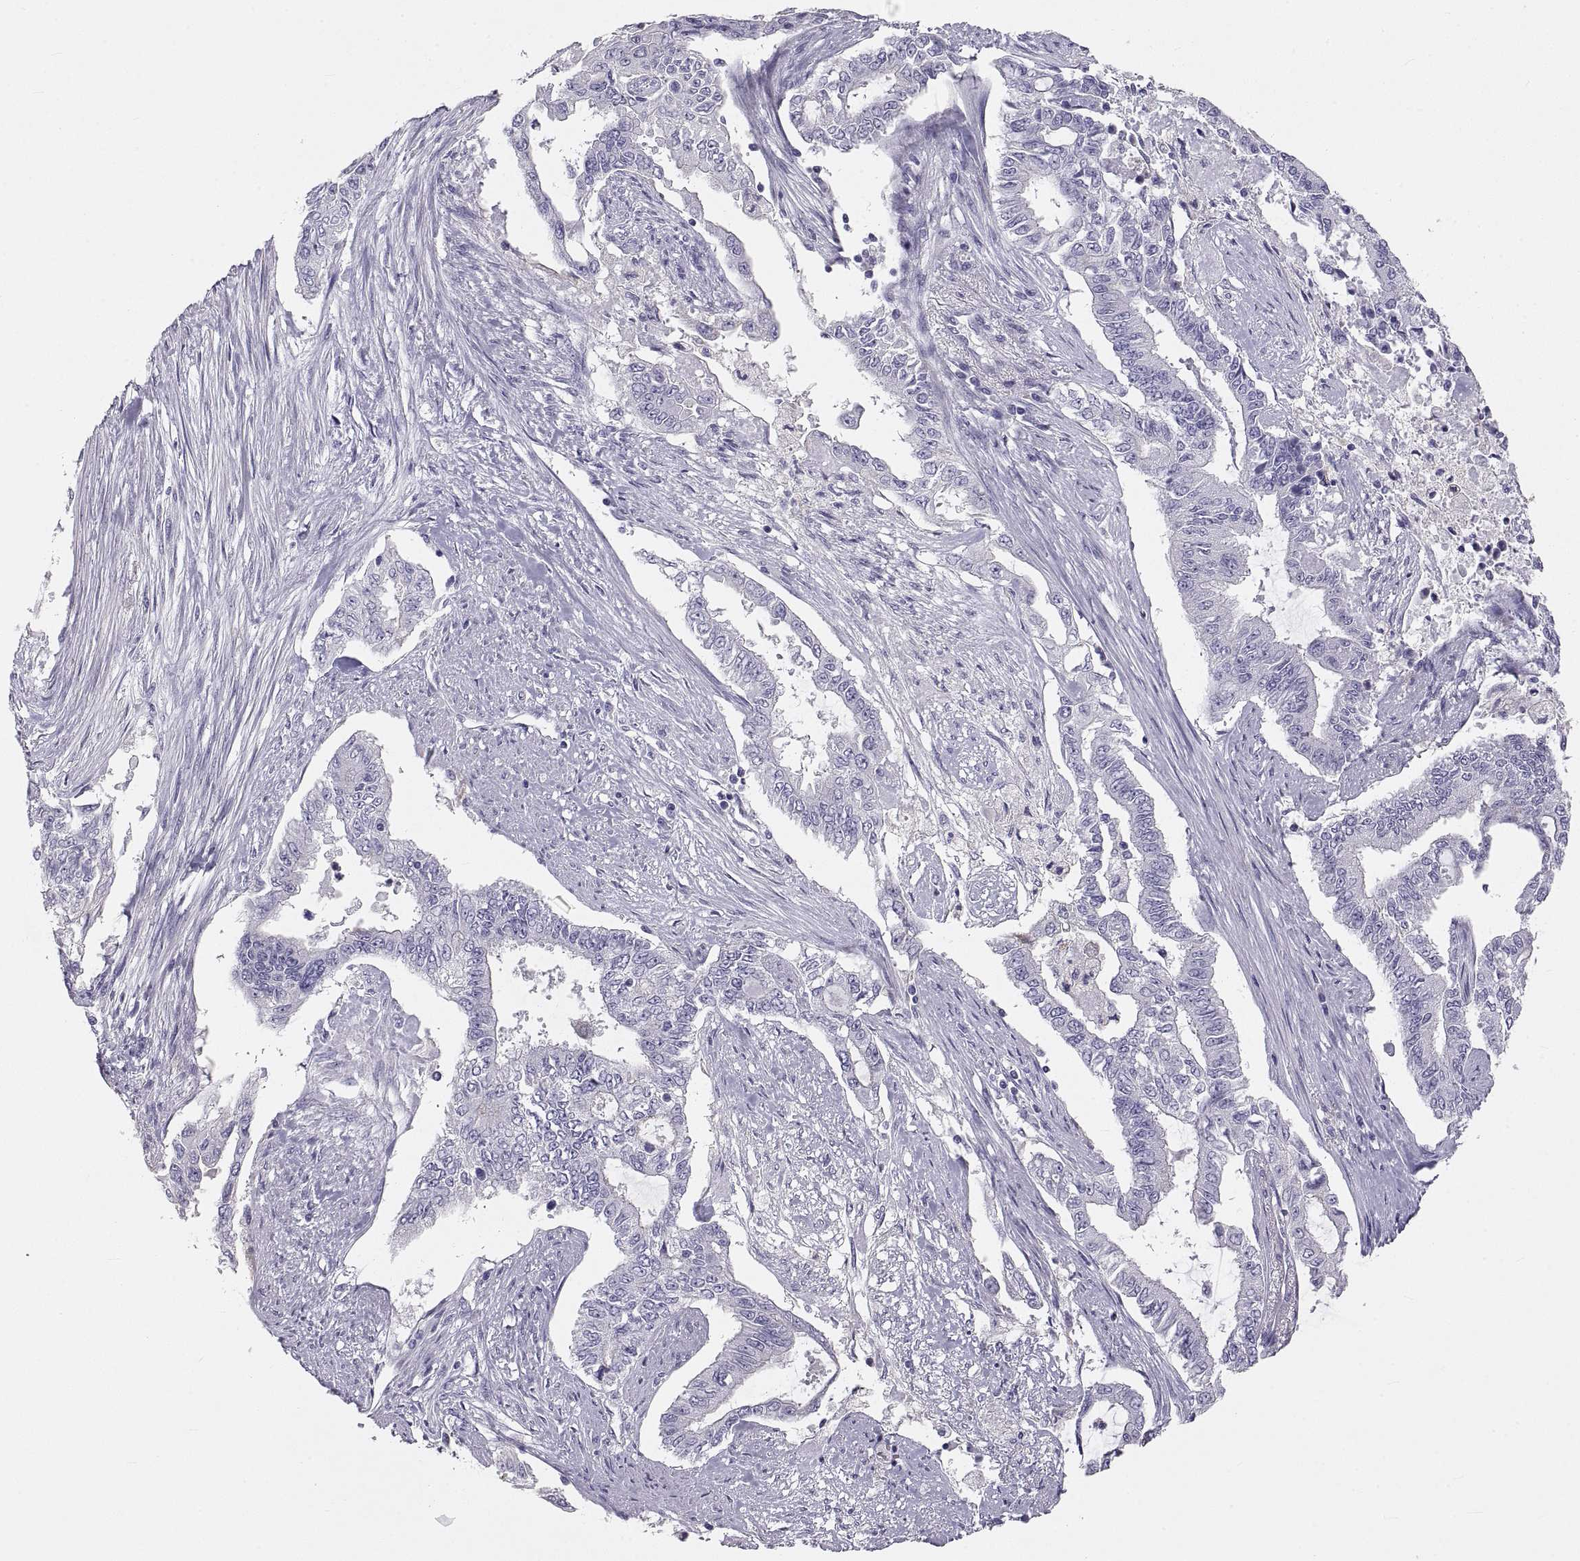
{"staining": {"intensity": "negative", "quantity": "none", "location": "none"}, "tissue": "endometrial cancer", "cell_type": "Tumor cells", "image_type": "cancer", "snomed": [{"axis": "morphology", "description": "Adenocarcinoma, NOS"}, {"axis": "topography", "description": "Uterus"}], "caption": "Micrograph shows no significant protein positivity in tumor cells of endometrial cancer (adenocarcinoma). (DAB IHC with hematoxylin counter stain).", "gene": "CRYBB3", "patient": {"sex": "female", "age": 59}}